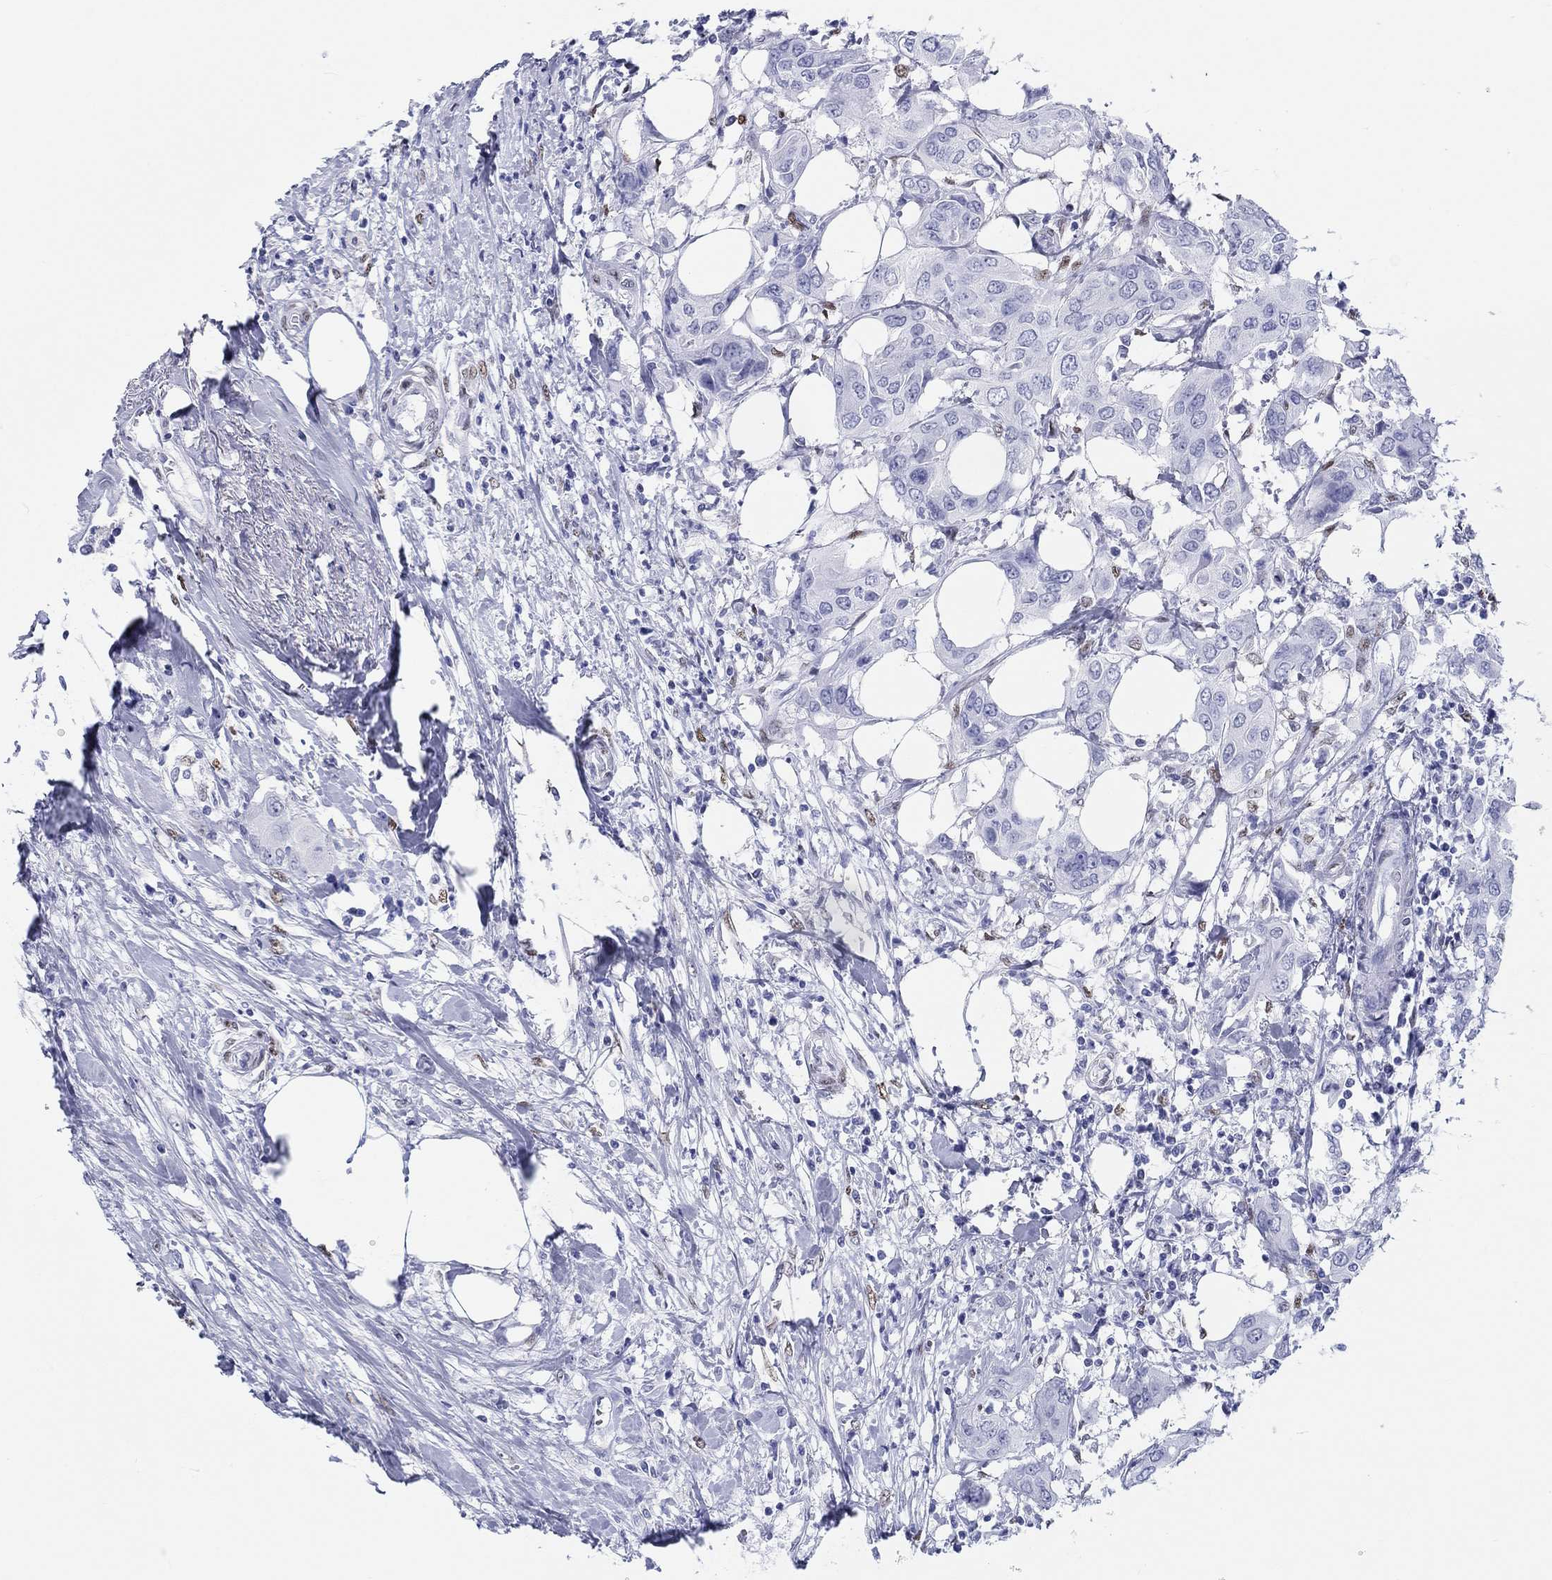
{"staining": {"intensity": "negative", "quantity": "none", "location": "none"}, "tissue": "urothelial cancer", "cell_type": "Tumor cells", "image_type": "cancer", "snomed": [{"axis": "morphology", "description": "Urothelial carcinoma, NOS"}, {"axis": "morphology", "description": "Urothelial carcinoma, High grade"}, {"axis": "topography", "description": "Urinary bladder"}], "caption": "Photomicrograph shows no significant protein staining in tumor cells of urothelial carcinoma (high-grade). The staining is performed using DAB brown chromogen with nuclei counter-stained in using hematoxylin.", "gene": "H1-1", "patient": {"sex": "male", "age": 63}}